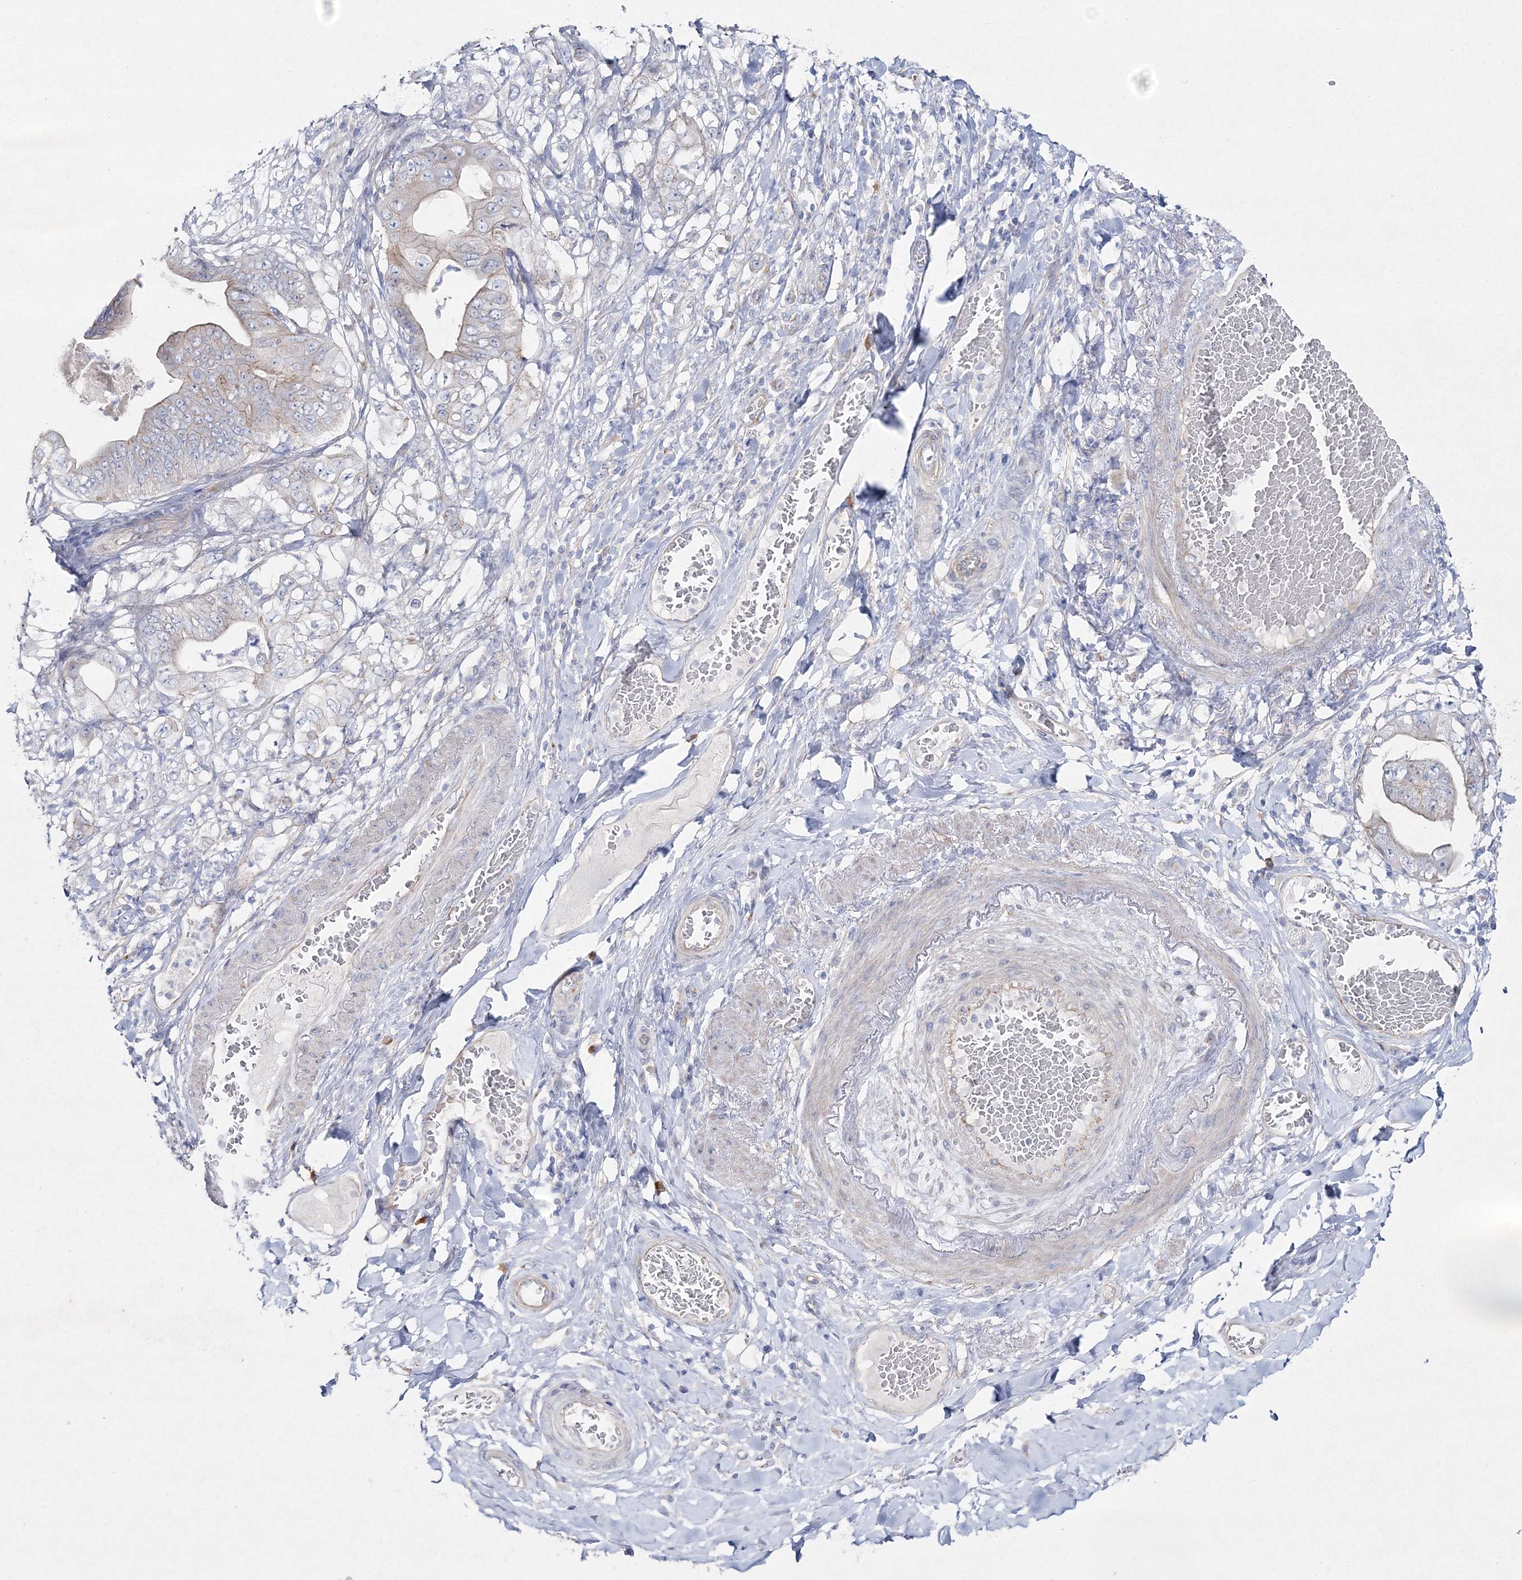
{"staining": {"intensity": "weak", "quantity": "<25%", "location": "cytoplasmic/membranous"}, "tissue": "stomach cancer", "cell_type": "Tumor cells", "image_type": "cancer", "snomed": [{"axis": "morphology", "description": "Adenocarcinoma, NOS"}, {"axis": "topography", "description": "Stomach"}], "caption": "A photomicrograph of human stomach adenocarcinoma is negative for staining in tumor cells.", "gene": "NAA40", "patient": {"sex": "female", "age": 73}}